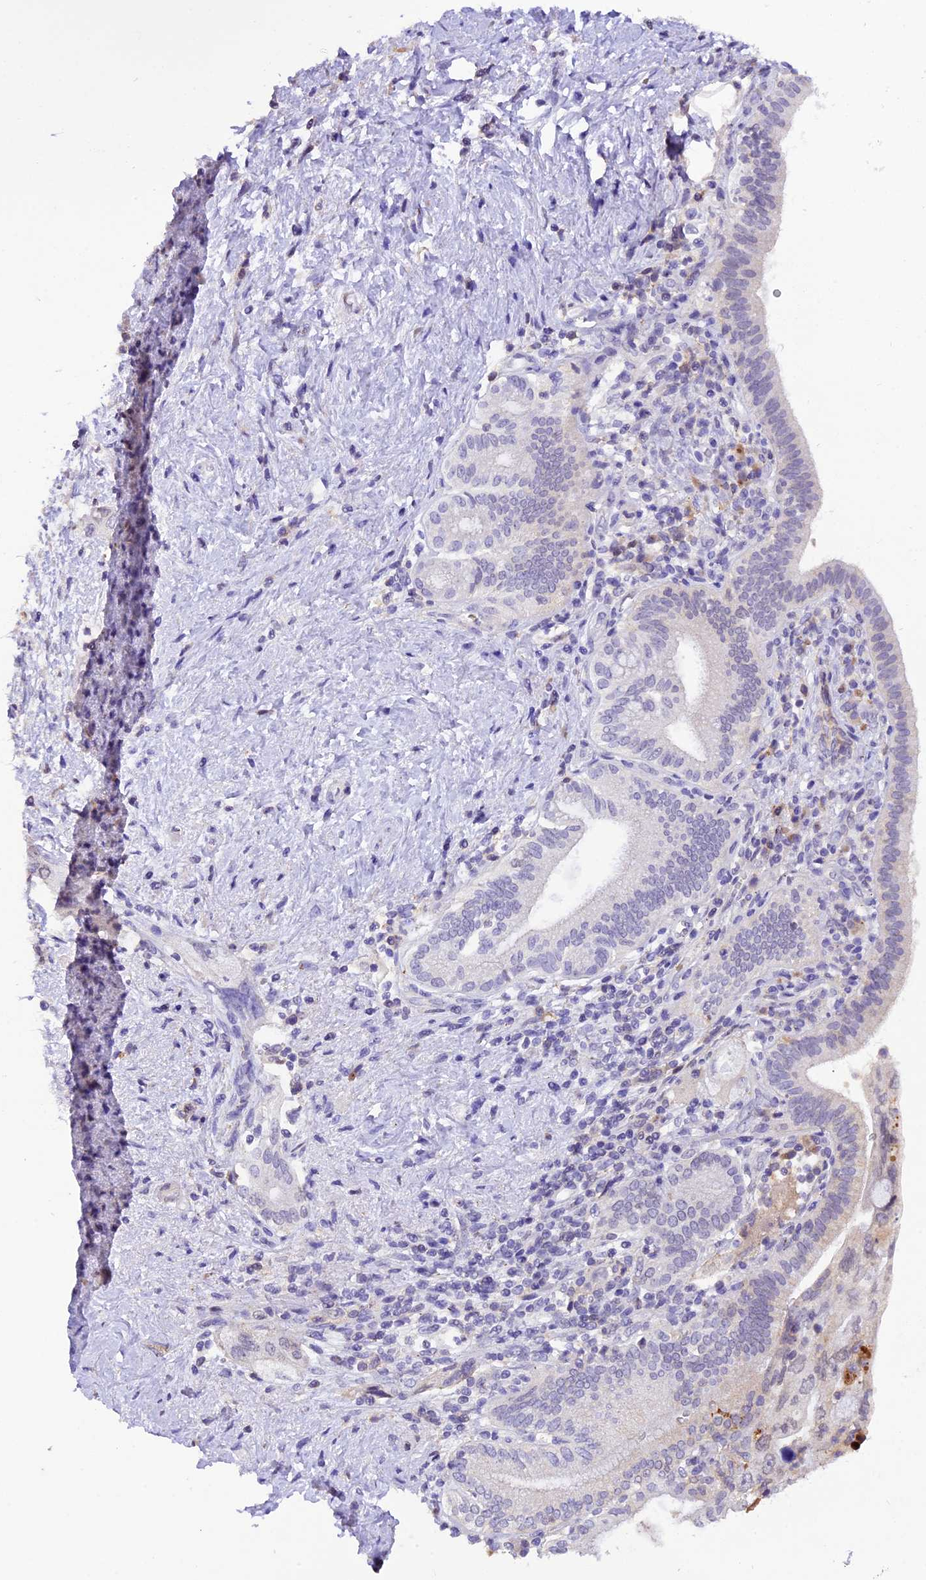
{"staining": {"intensity": "negative", "quantity": "none", "location": "none"}, "tissue": "pancreatic cancer", "cell_type": "Tumor cells", "image_type": "cancer", "snomed": [{"axis": "morphology", "description": "Adenocarcinoma, NOS"}, {"axis": "topography", "description": "Pancreas"}], "caption": "This is an immunohistochemistry histopathology image of human pancreatic cancer (adenocarcinoma). There is no staining in tumor cells.", "gene": "MEX3B", "patient": {"sex": "female", "age": 73}}